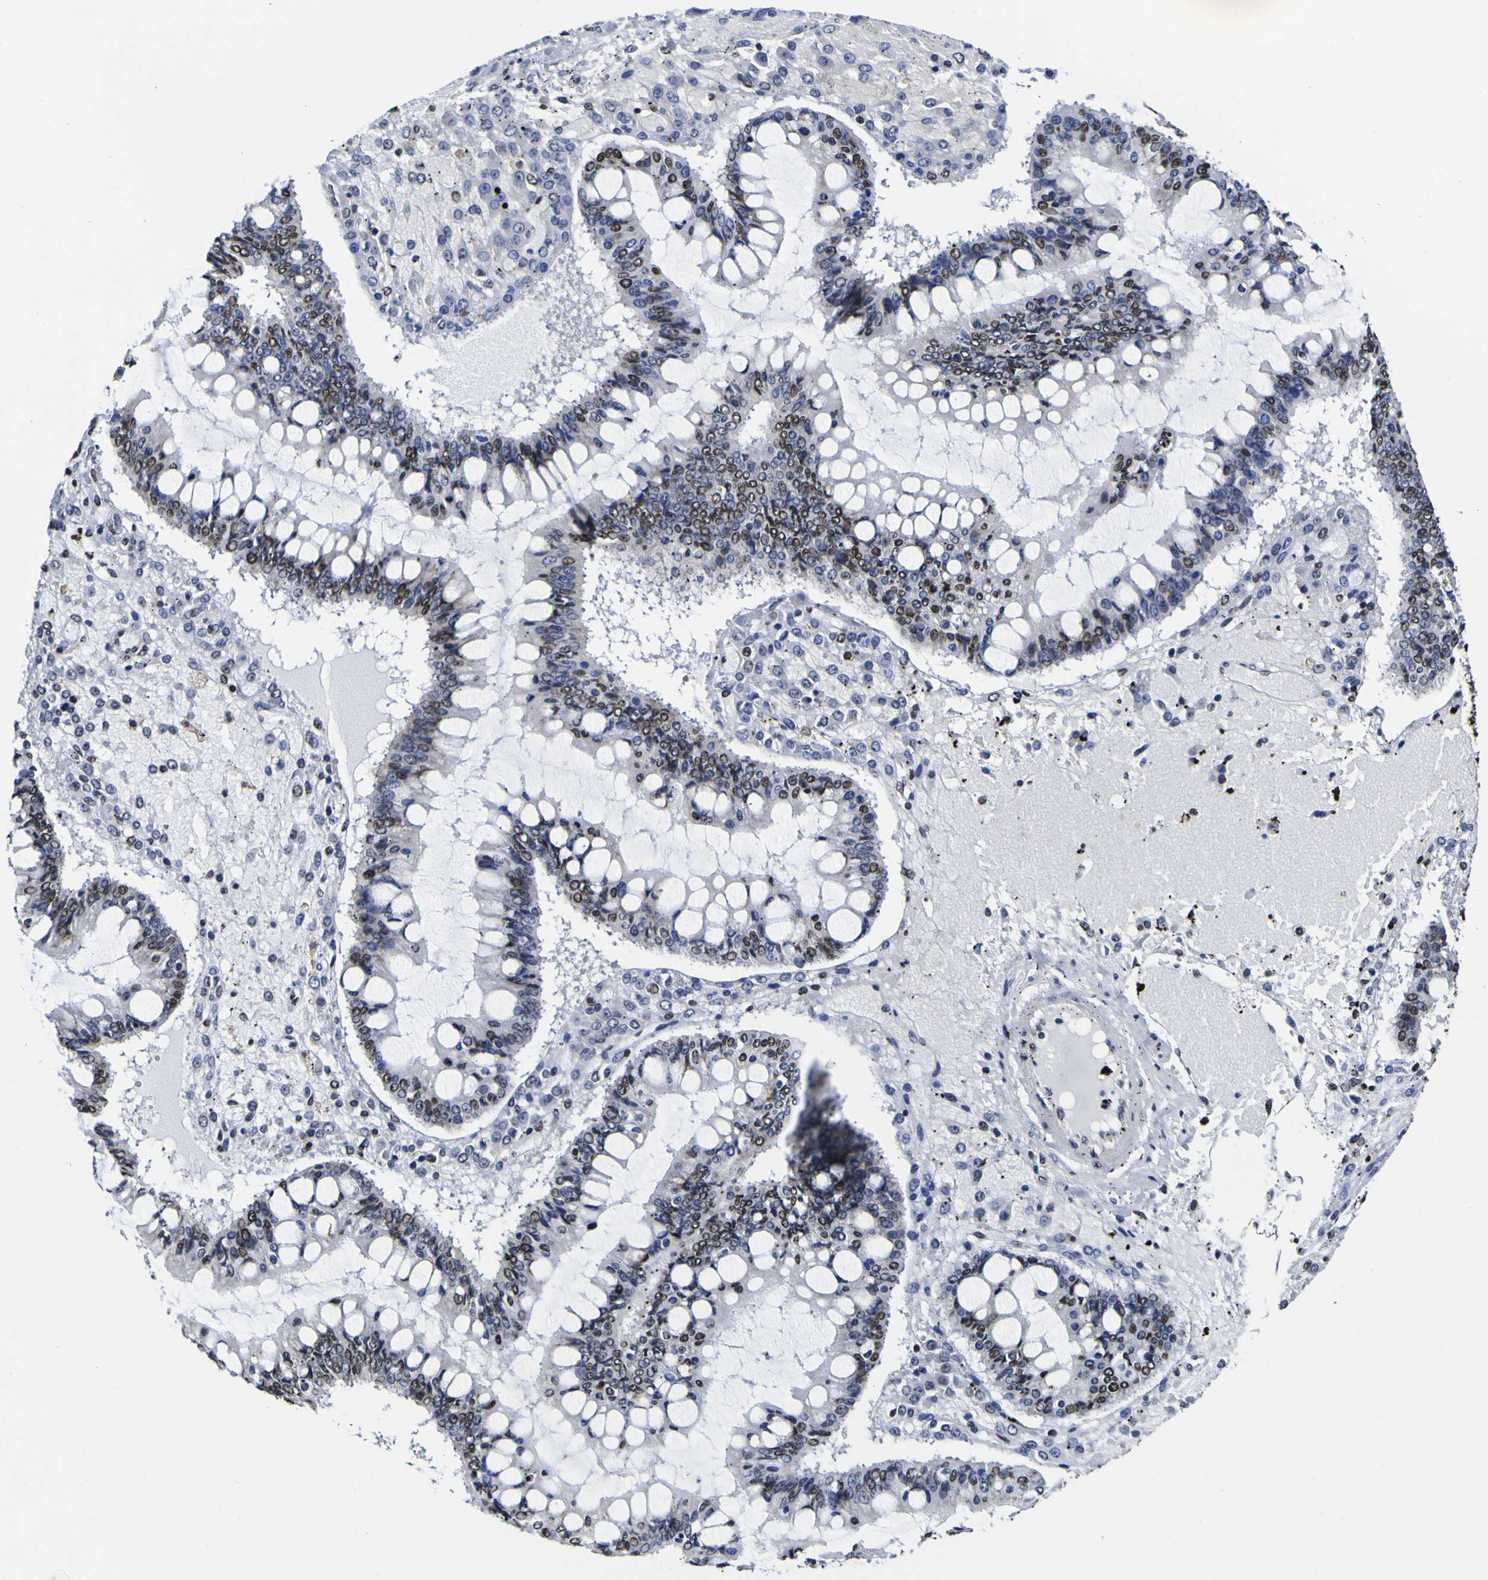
{"staining": {"intensity": "strong", "quantity": "25%-75%", "location": "nuclear"}, "tissue": "ovarian cancer", "cell_type": "Tumor cells", "image_type": "cancer", "snomed": [{"axis": "morphology", "description": "Cystadenocarcinoma, mucinous, NOS"}, {"axis": "topography", "description": "Ovary"}], "caption": "Strong nuclear protein staining is identified in approximately 25%-75% of tumor cells in mucinous cystadenocarcinoma (ovarian).", "gene": "PIAS1", "patient": {"sex": "female", "age": 73}}